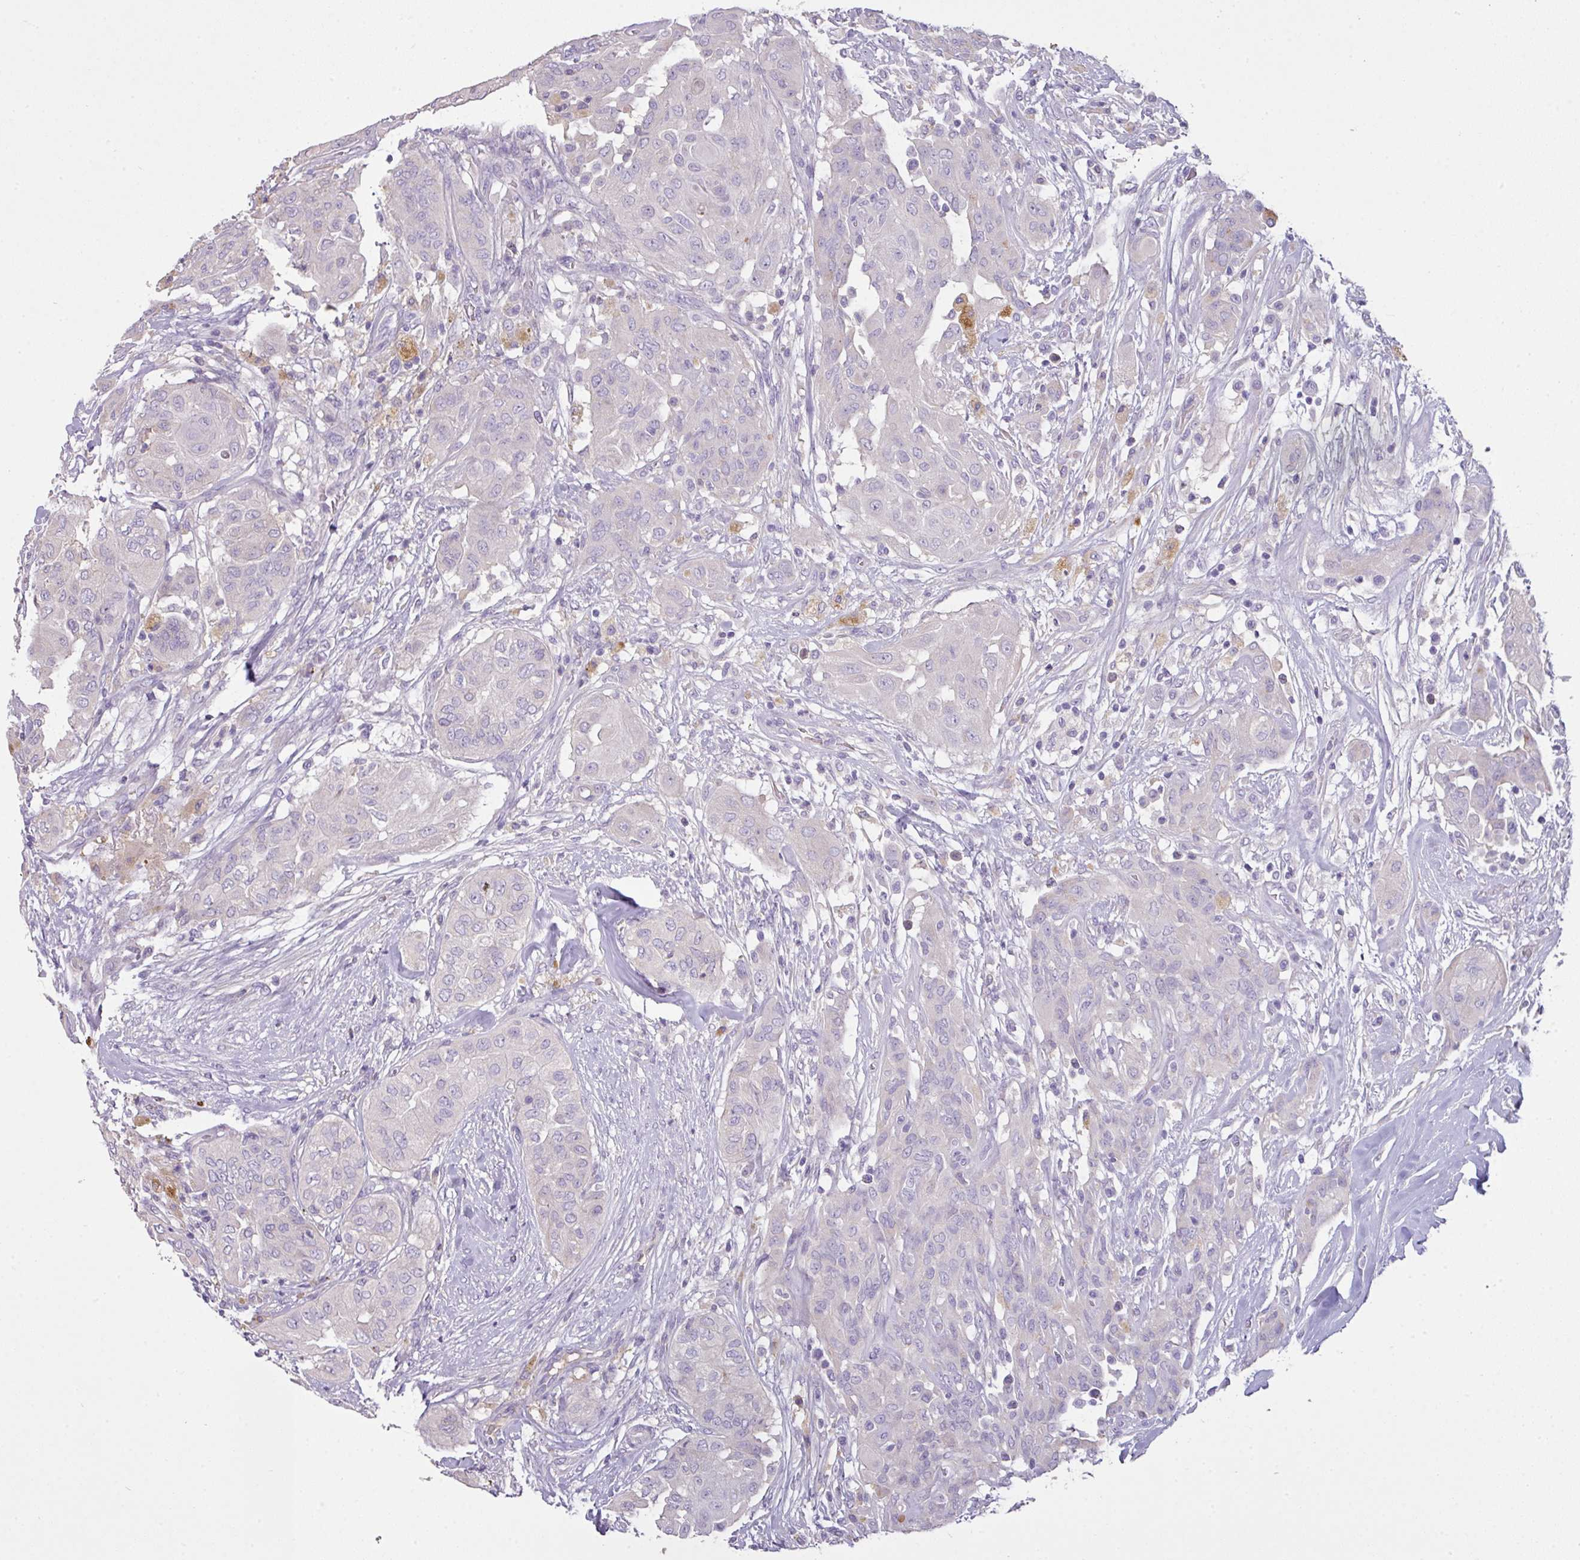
{"staining": {"intensity": "negative", "quantity": "none", "location": "none"}, "tissue": "thyroid cancer", "cell_type": "Tumor cells", "image_type": "cancer", "snomed": [{"axis": "morphology", "description": "Papillary adenocarcinoma, NOS"}, {"axis": "topography", "description": "Thyroid gland"}], "caption": "Immunohistochemical staining of human thyroid cancer exhibits no significant positivity in tumor cells. (DAB immunohistochemistry, high magnification).", "gene": "OR6C6", "patient": {"sex": "female", "age": 59}}